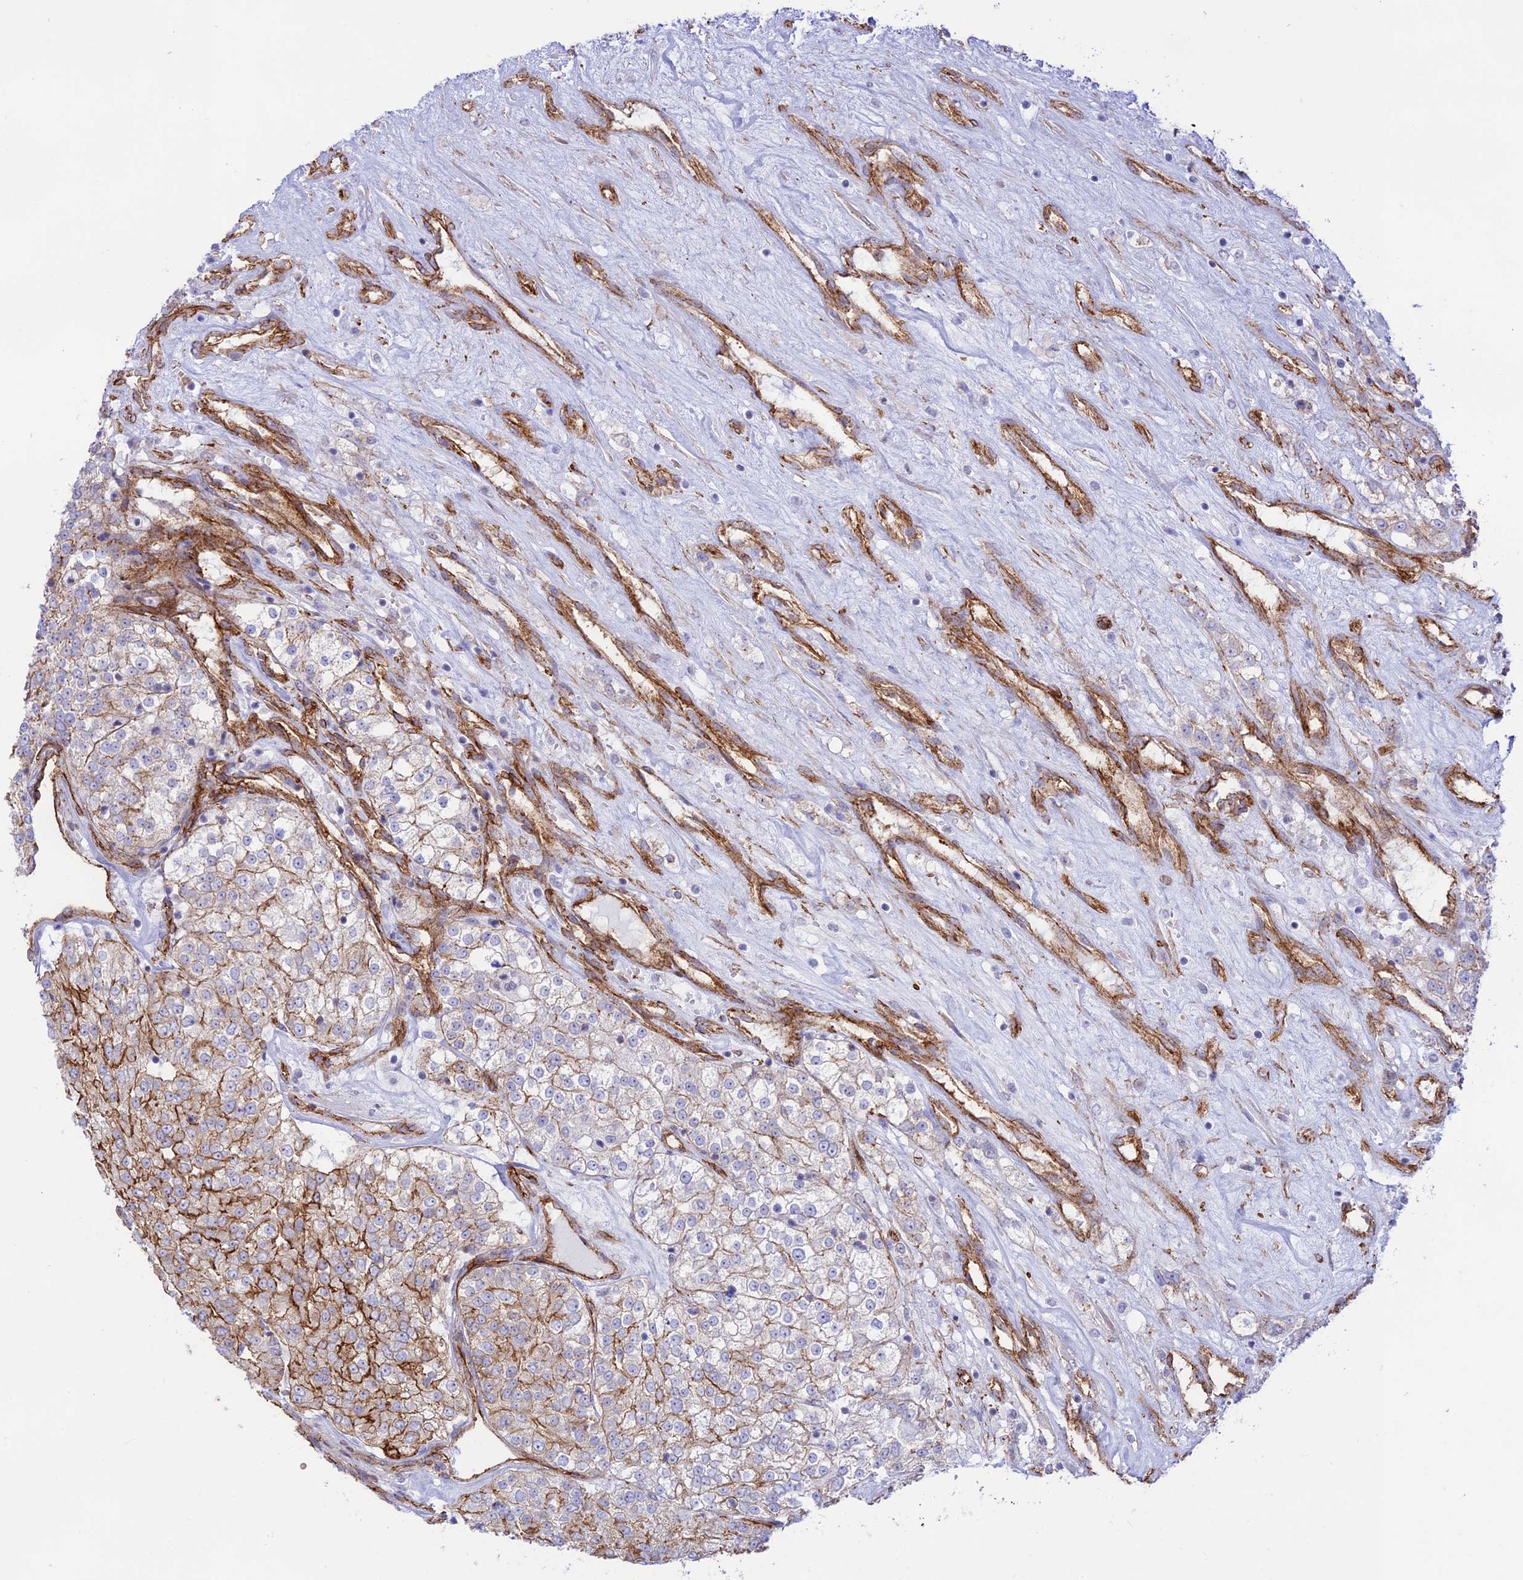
{"staining": {"intensity": "strong", "quantity": "25%-75%", "location": "cytoplasmic/membranous"}, "tissue": "renal cancer", "cell_type": "Tumor cells", "image_type": "cancer", "snomed": [{"axis": "morphology", "description": "Adenocarcinoma, NOS"}, {"axis": "topography", "description": "Kidney"}], "caption": "Immunohistochemistry photomicrograph of human renal cancer (adenocarcinoma) stained for a protein (brown), which reveals high levels of strong cytoplasmic/membranous staining in about 25%-75% of tumor cells.", "gene": "YPEL5", "patient": {"sex": "female", "age": 63}}